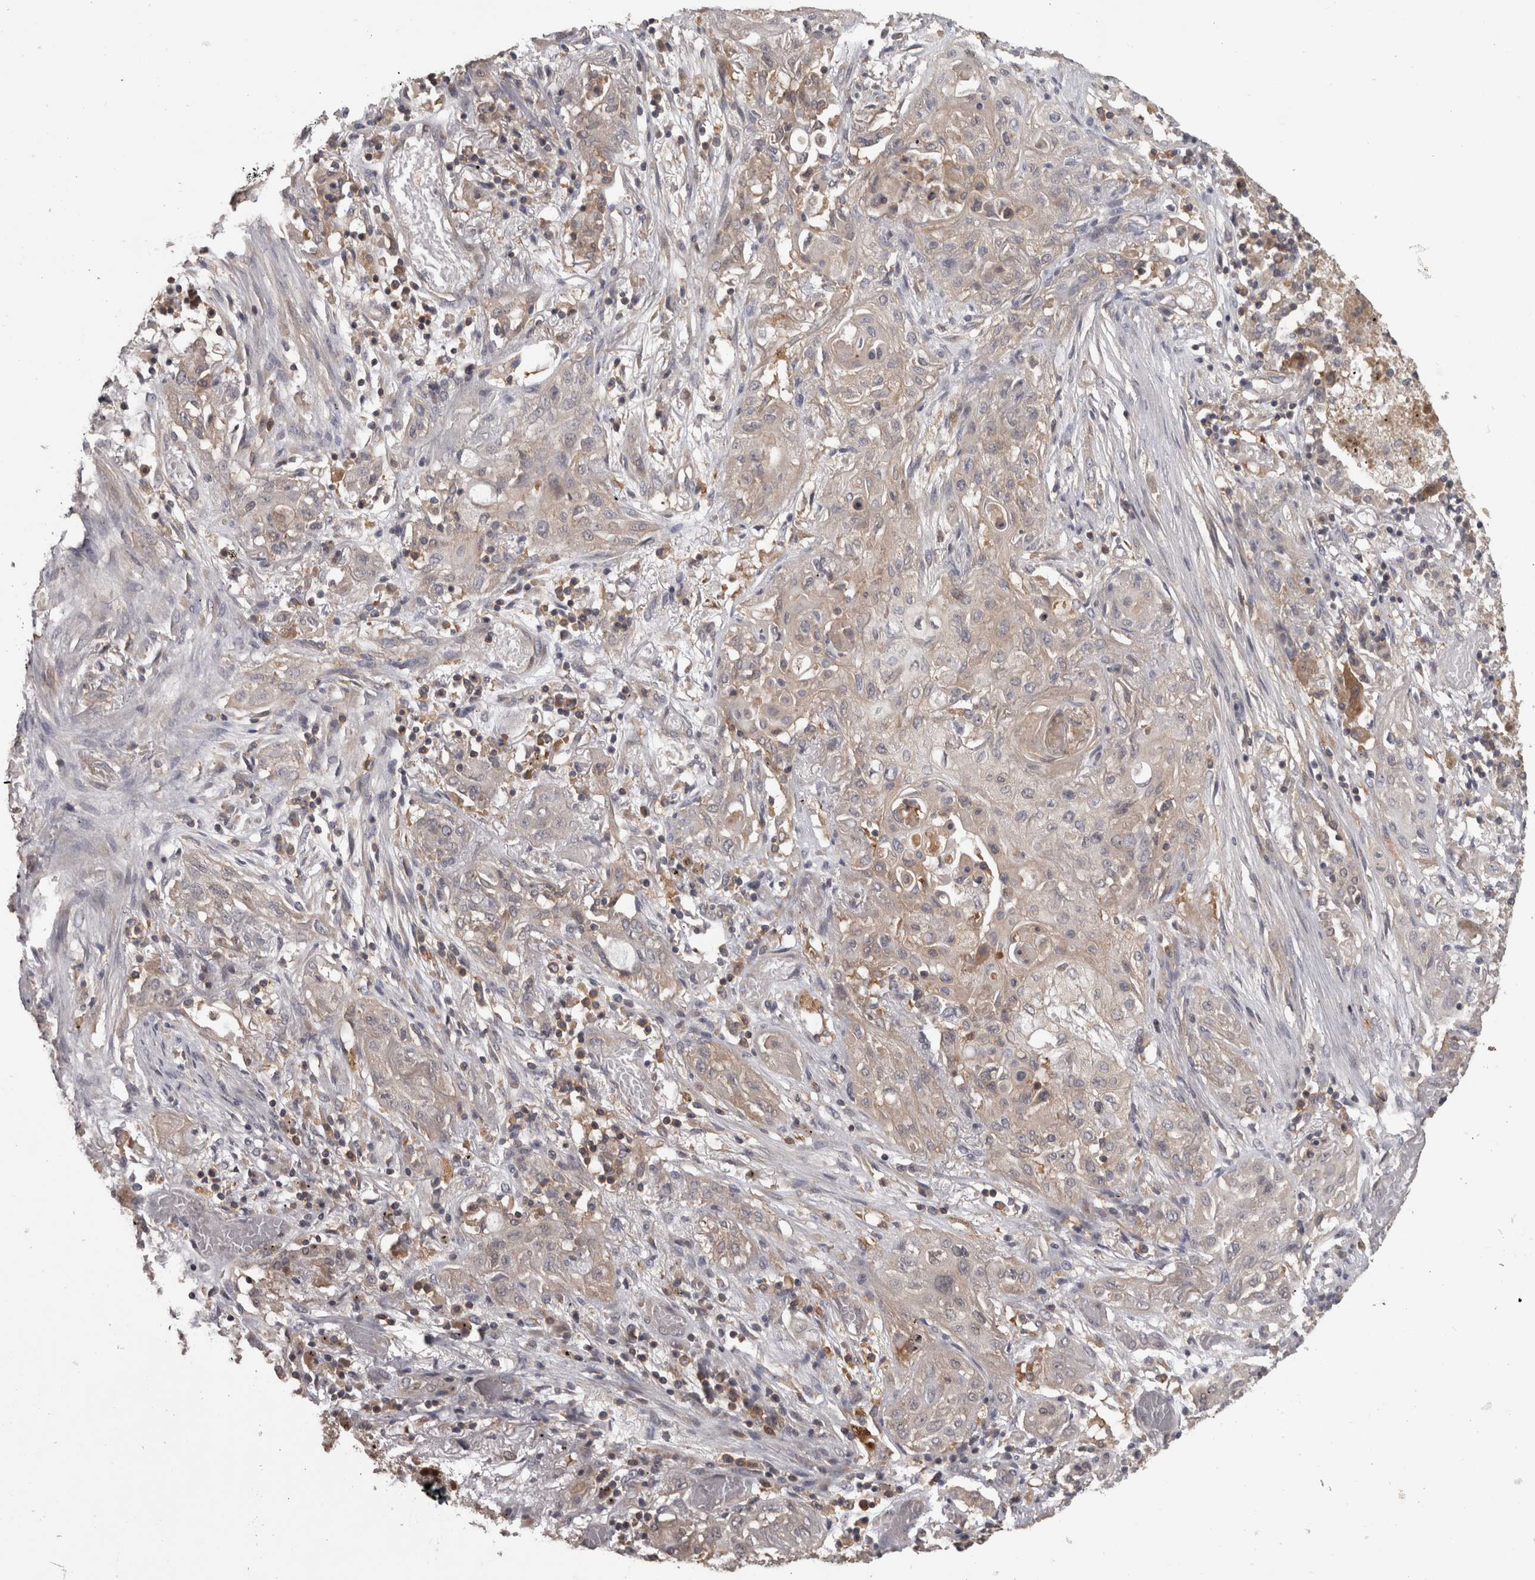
{"staining": {"intensity": "weak", "quantity": "<25%", "location": "cytoplasmic/membranous"}, "tissue": "lung cancer", "cell_type": "Tumor cells", "image_type": "cancer", "snomed": [{"axis": "morphology", "description": "Squamous cell carcinoma, NOS"}, {"axis": "topography", "description": "Lung"}], "caption": "This histopathology image is of lung cancer (squamous cell carcinoma) stained with immunohistochemistry to label a protein in brown with the nuclei are counter-stained blue. There is no expression in tumor cells. (Immunohistochemistry, brightfield microscopy, high magnification).", "gene": "MICU3", "patient": {"sex": "female", "age": 47}}